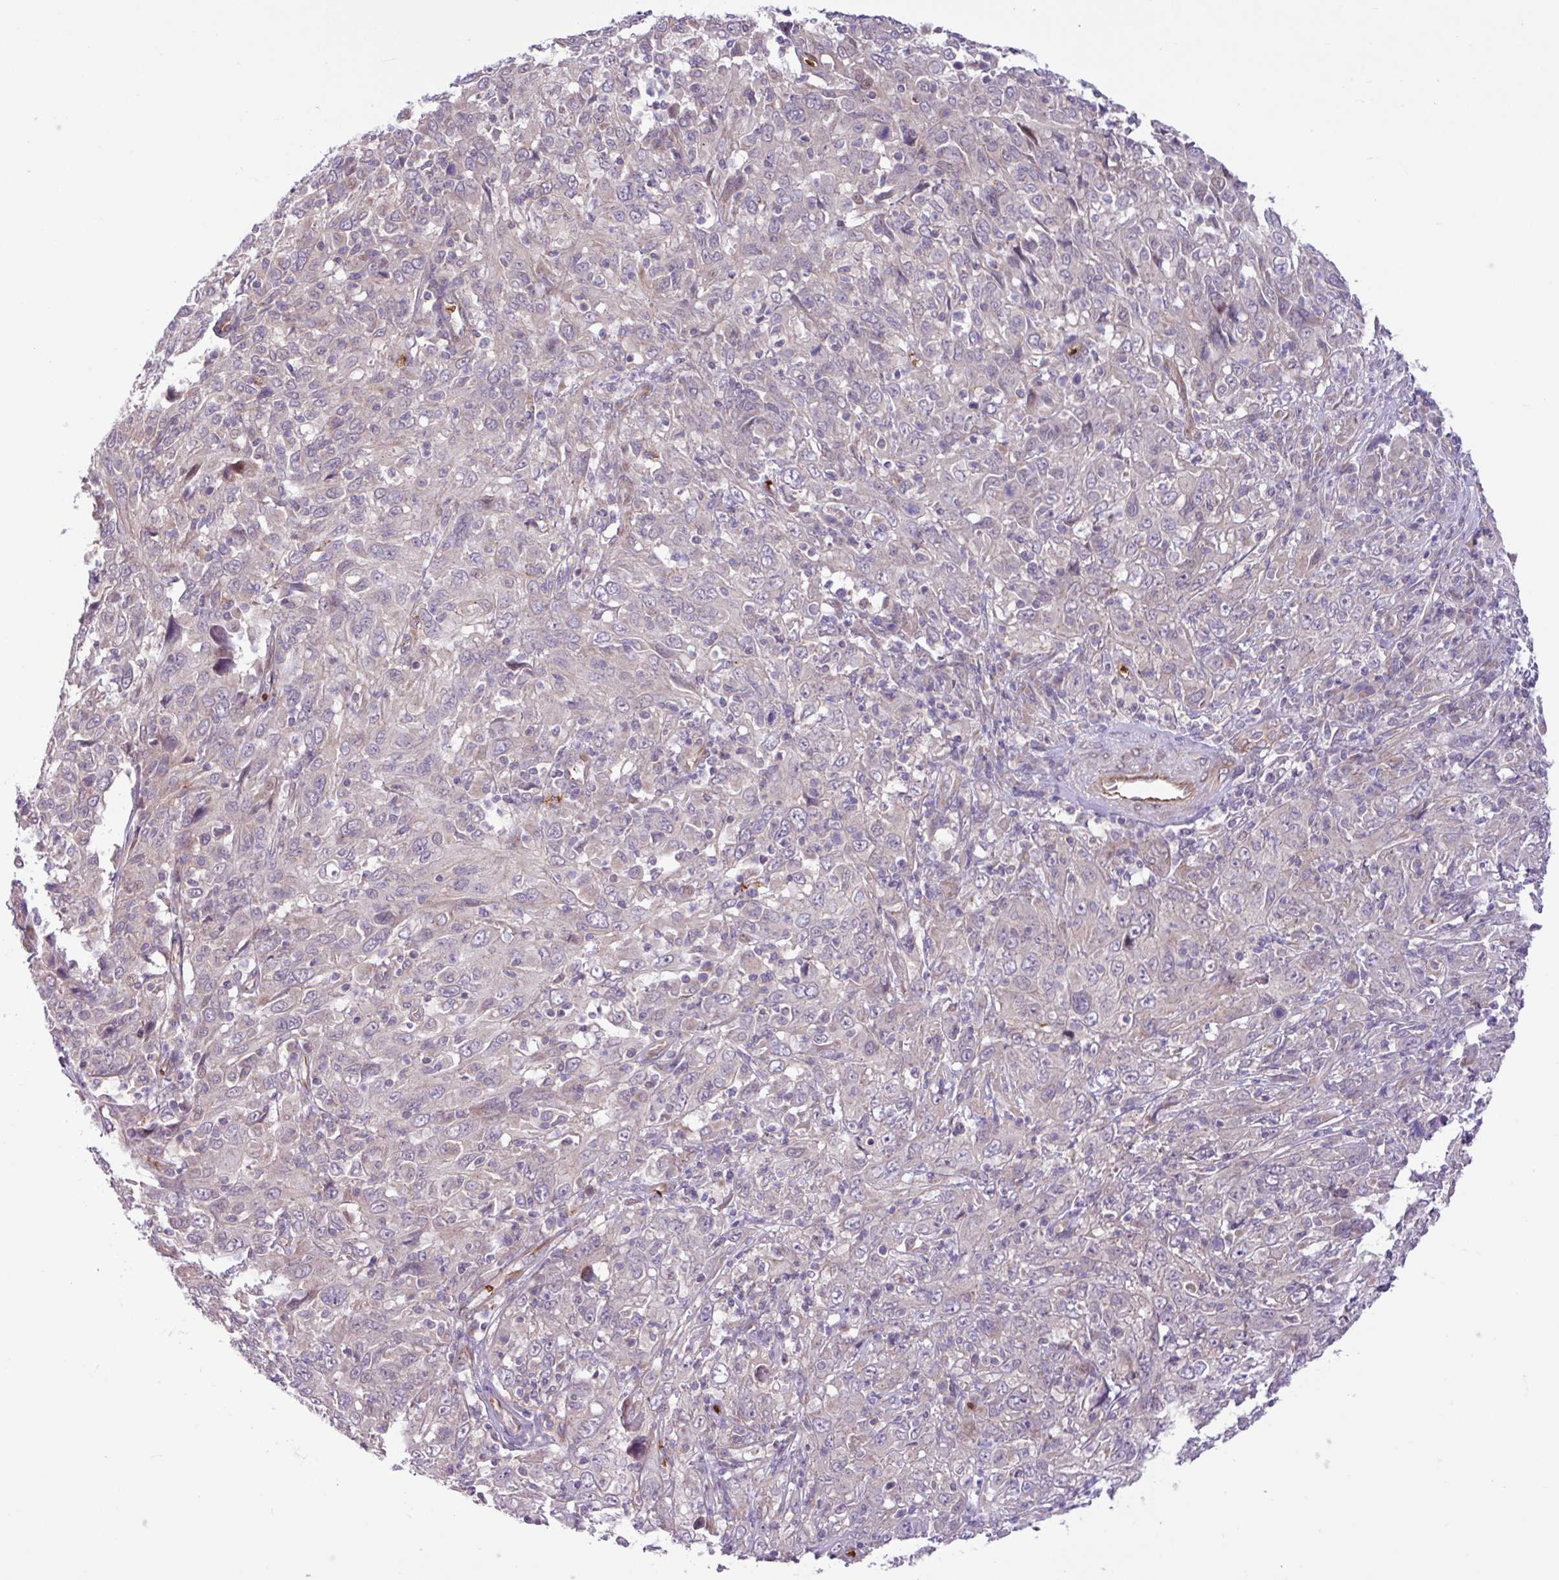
{"staining": {"intensity": "negative", "quantity": "none", "location": "none"}, "tissue": "cervical cancer", "cell_type": "Tumor cells", "image_type": "cancer", "snomed": [{"axis": "morphology", "description": "Squamous cell carcinoma, NOS"}, {"axis": "topography", "description": "Cervix"}], "caption": "This is an immunohistochemistry (IHC) micrograph of human cervical squamous cell carcinoma. There is no expression in tumor cells.", "gene": "RAD21L1", "patient": {"sex": "female", "age": 46}}